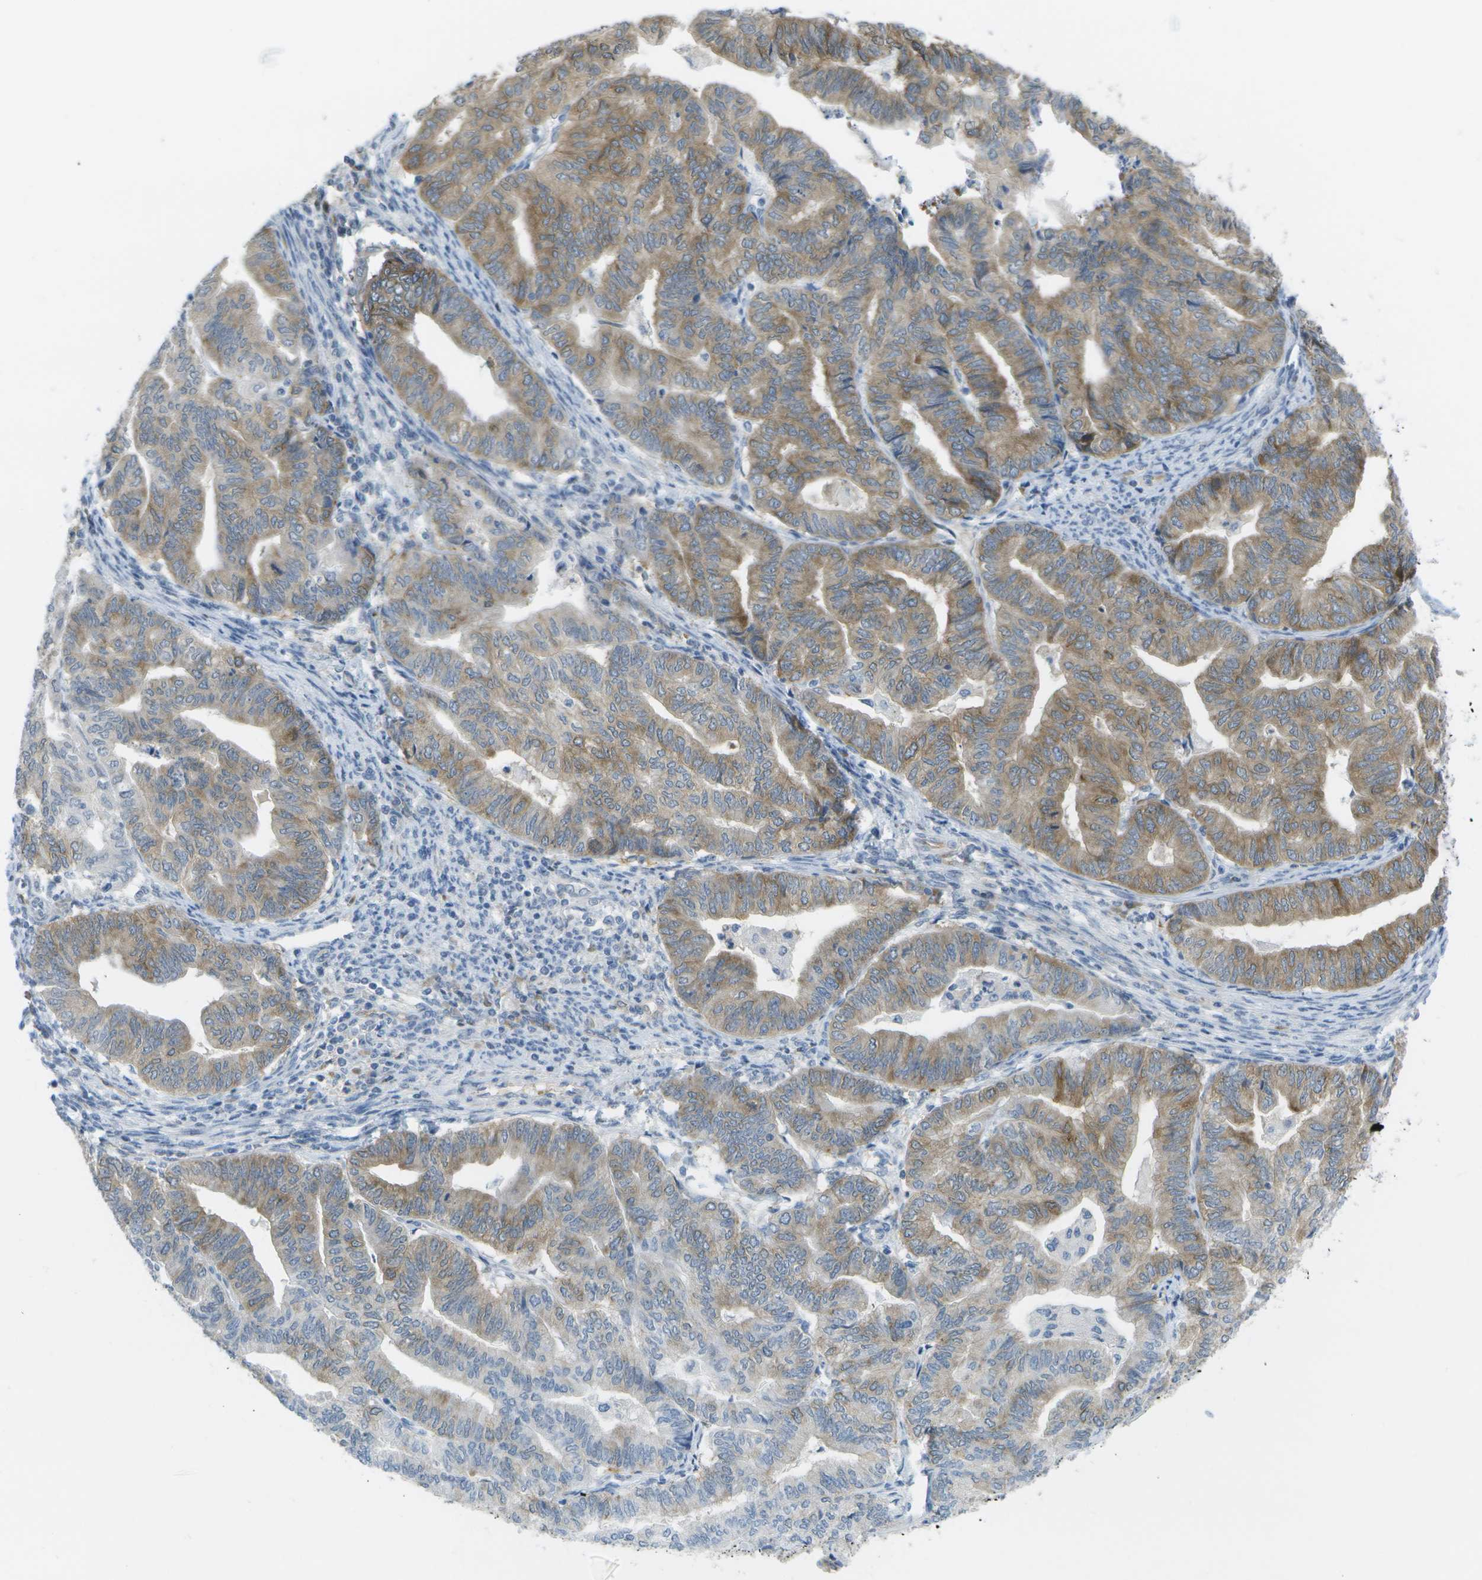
{"staining": {"intensity": "weak", "quantity": ">75%", "location": "cytoplasmic/membranous"}, "tissue": "endometrial cancer", "cell_type": "Tumor cells", "image_type": "cancer", "snomed": [{"axis": "morphology", "description": "Adenocarcinoma, NOS"}, {"axis": "topography", "description": "Endometrium"}], "caption": "Endometrial cancer stained with a protein marker displays weak staining in tumor cells.", "gene": "MARCHF8", "patient": {"sex": "female", "age": 79}}